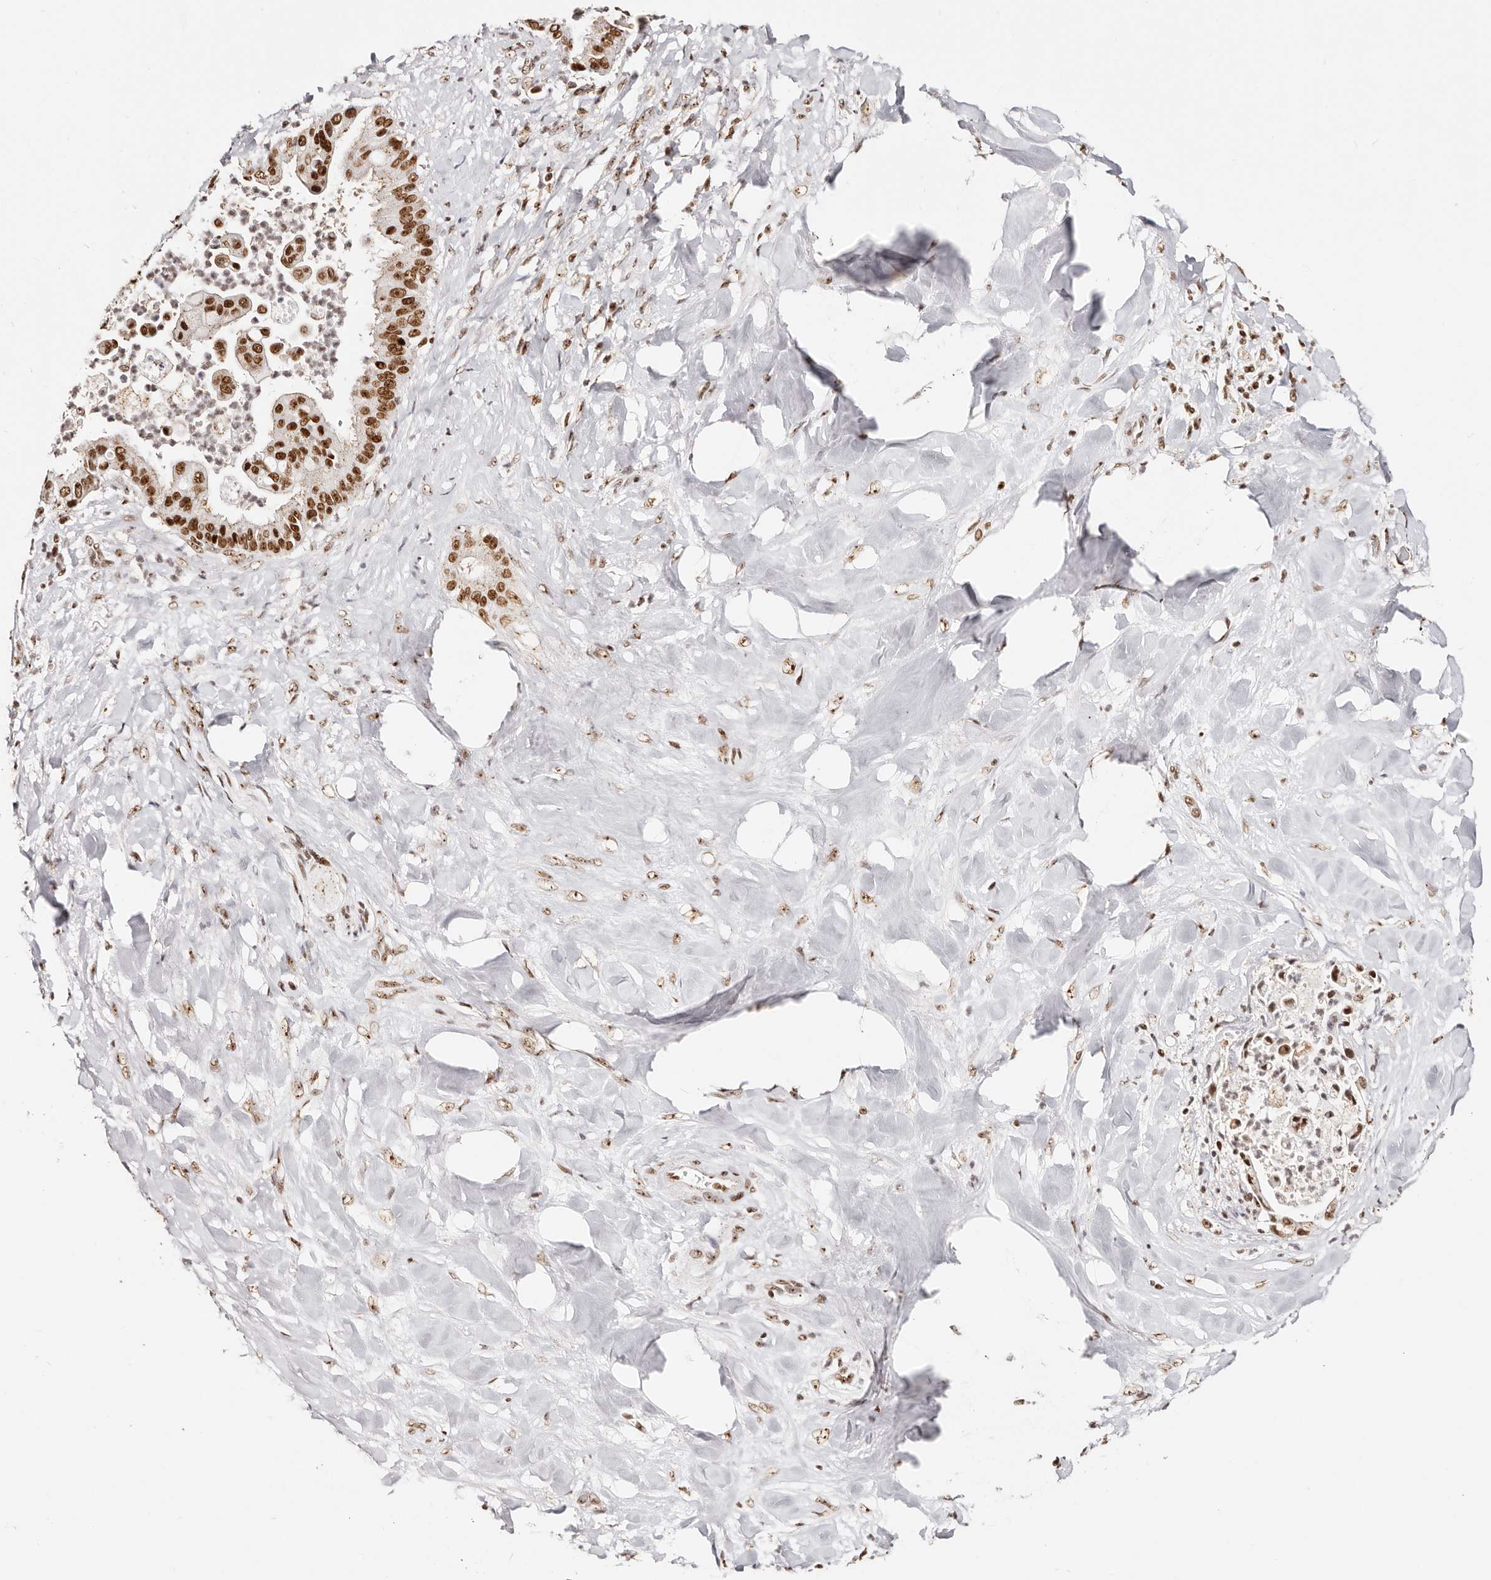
{"staining": {"intensity": "strong", "quantity": ">75%", "location": "nuclear"}, "tissue": "liver cancer", "cell_type": "Tumor cells", "image_type": "cancer", "snomed": [{"axis": "morphology", "description": "Cholangiocarcinoma"}, {"axis": "topography", "description": "Liver"}], "caption": "Liver cancer (cholangiocarcinoma) stained for a protein (brown) reveals strong nuclear positive expression in about >75% of tumor cells.", "gene": "IQGAP3", "patient": {"sex": "female", "age": 54}}